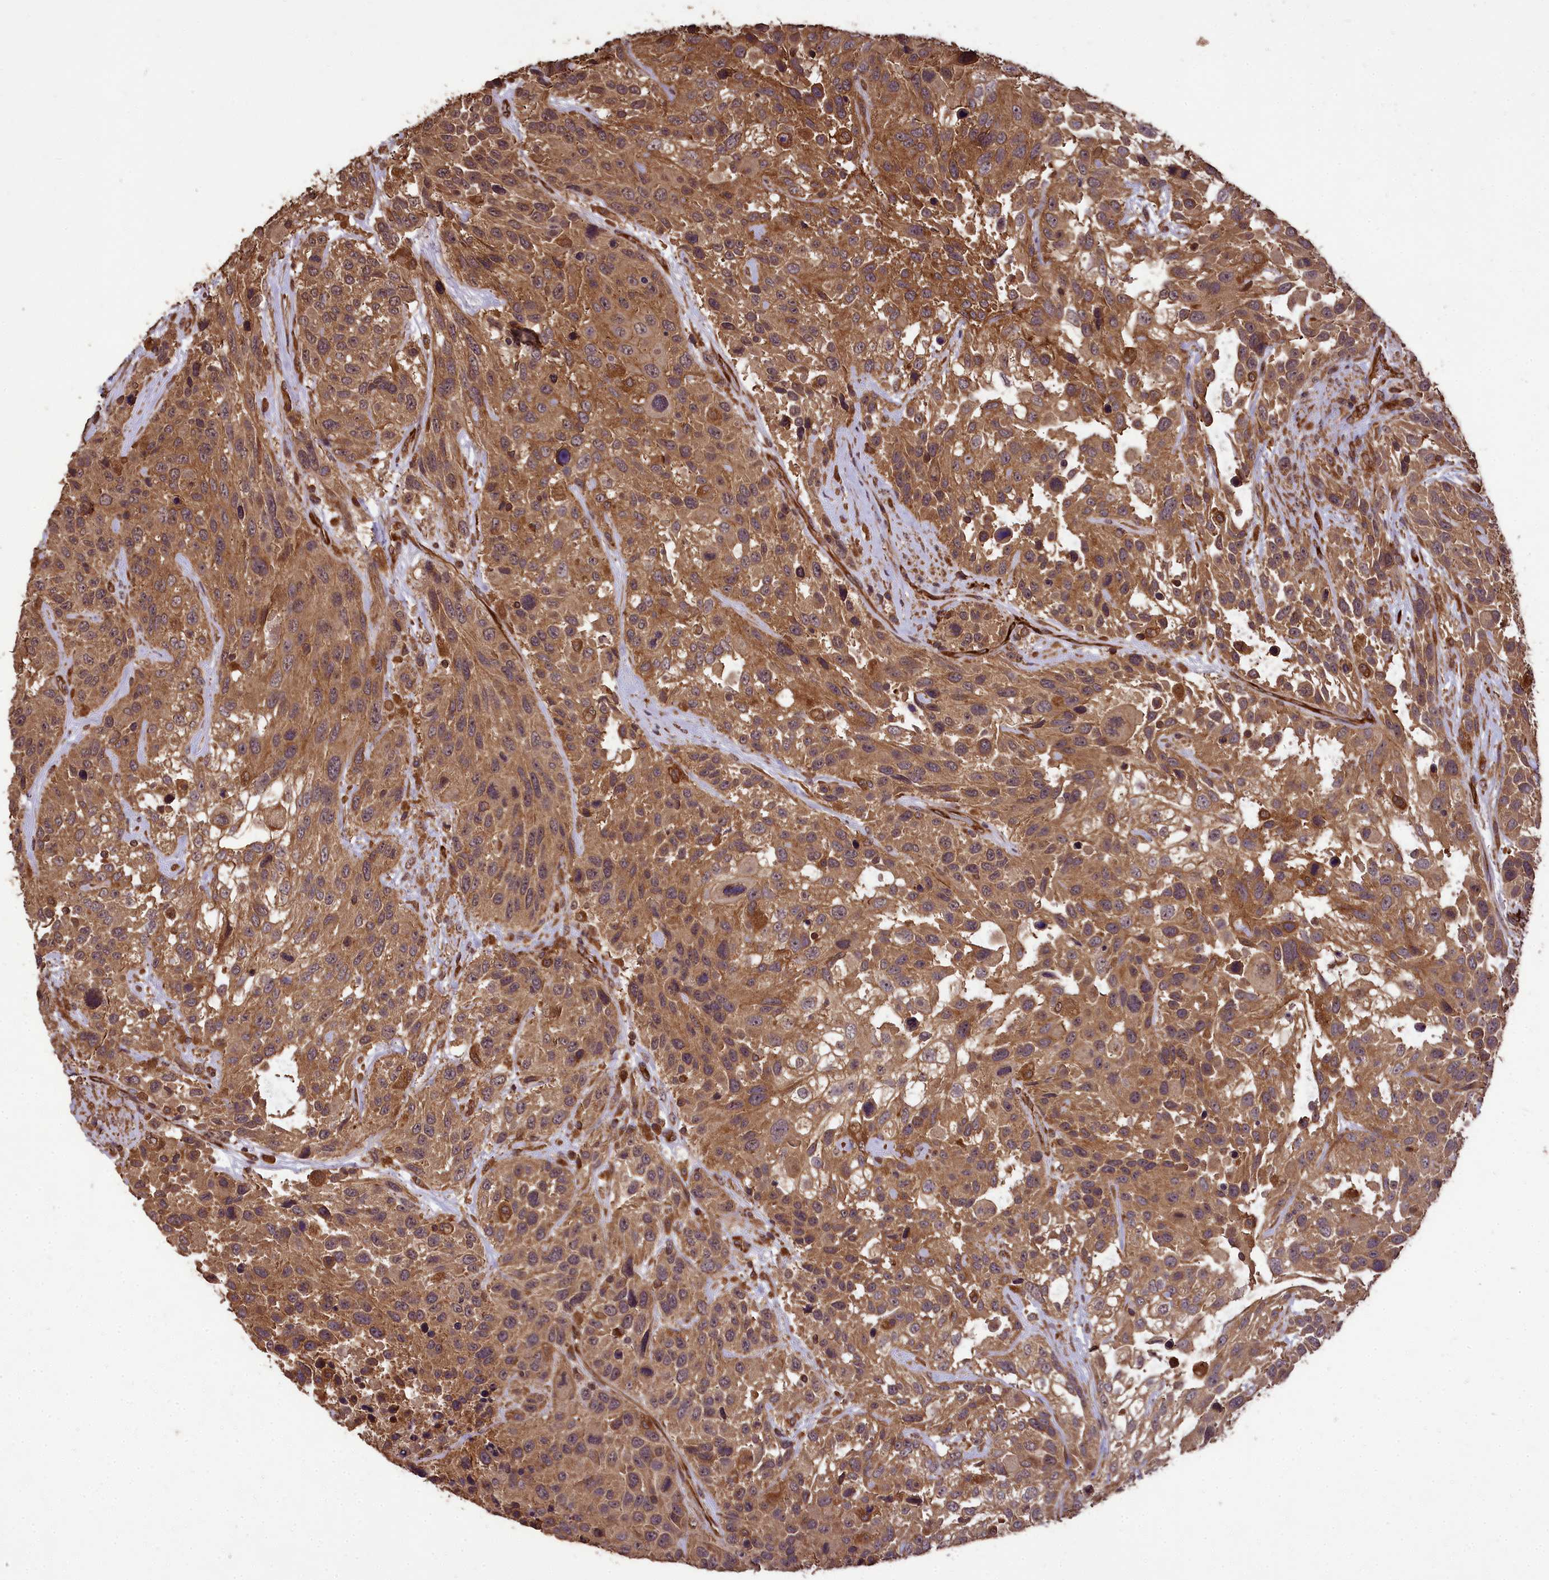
{"staining": {"intensity": "moderate", "quantity": ">75%", "location": "cytoplasmic/membranous"}, "tissue": "urothelial cancer", "cell_type": "Tumor cells", "image_type": "cancer", "snomed": [{"axis": "morphology", "description": "Urothelial carcinoma, High grade"}, {"axis": "topography", "description": "Urinary bladder"}], "caption": "Urothelial carcinoma (high-grade) stained for a protein (brown) demonstrates moderate cytoplasmic/membranous positive positivity in about >75% of tumor cells.", "gene": "TTLL10", "patient": {"sex": "female", "age": 70}}